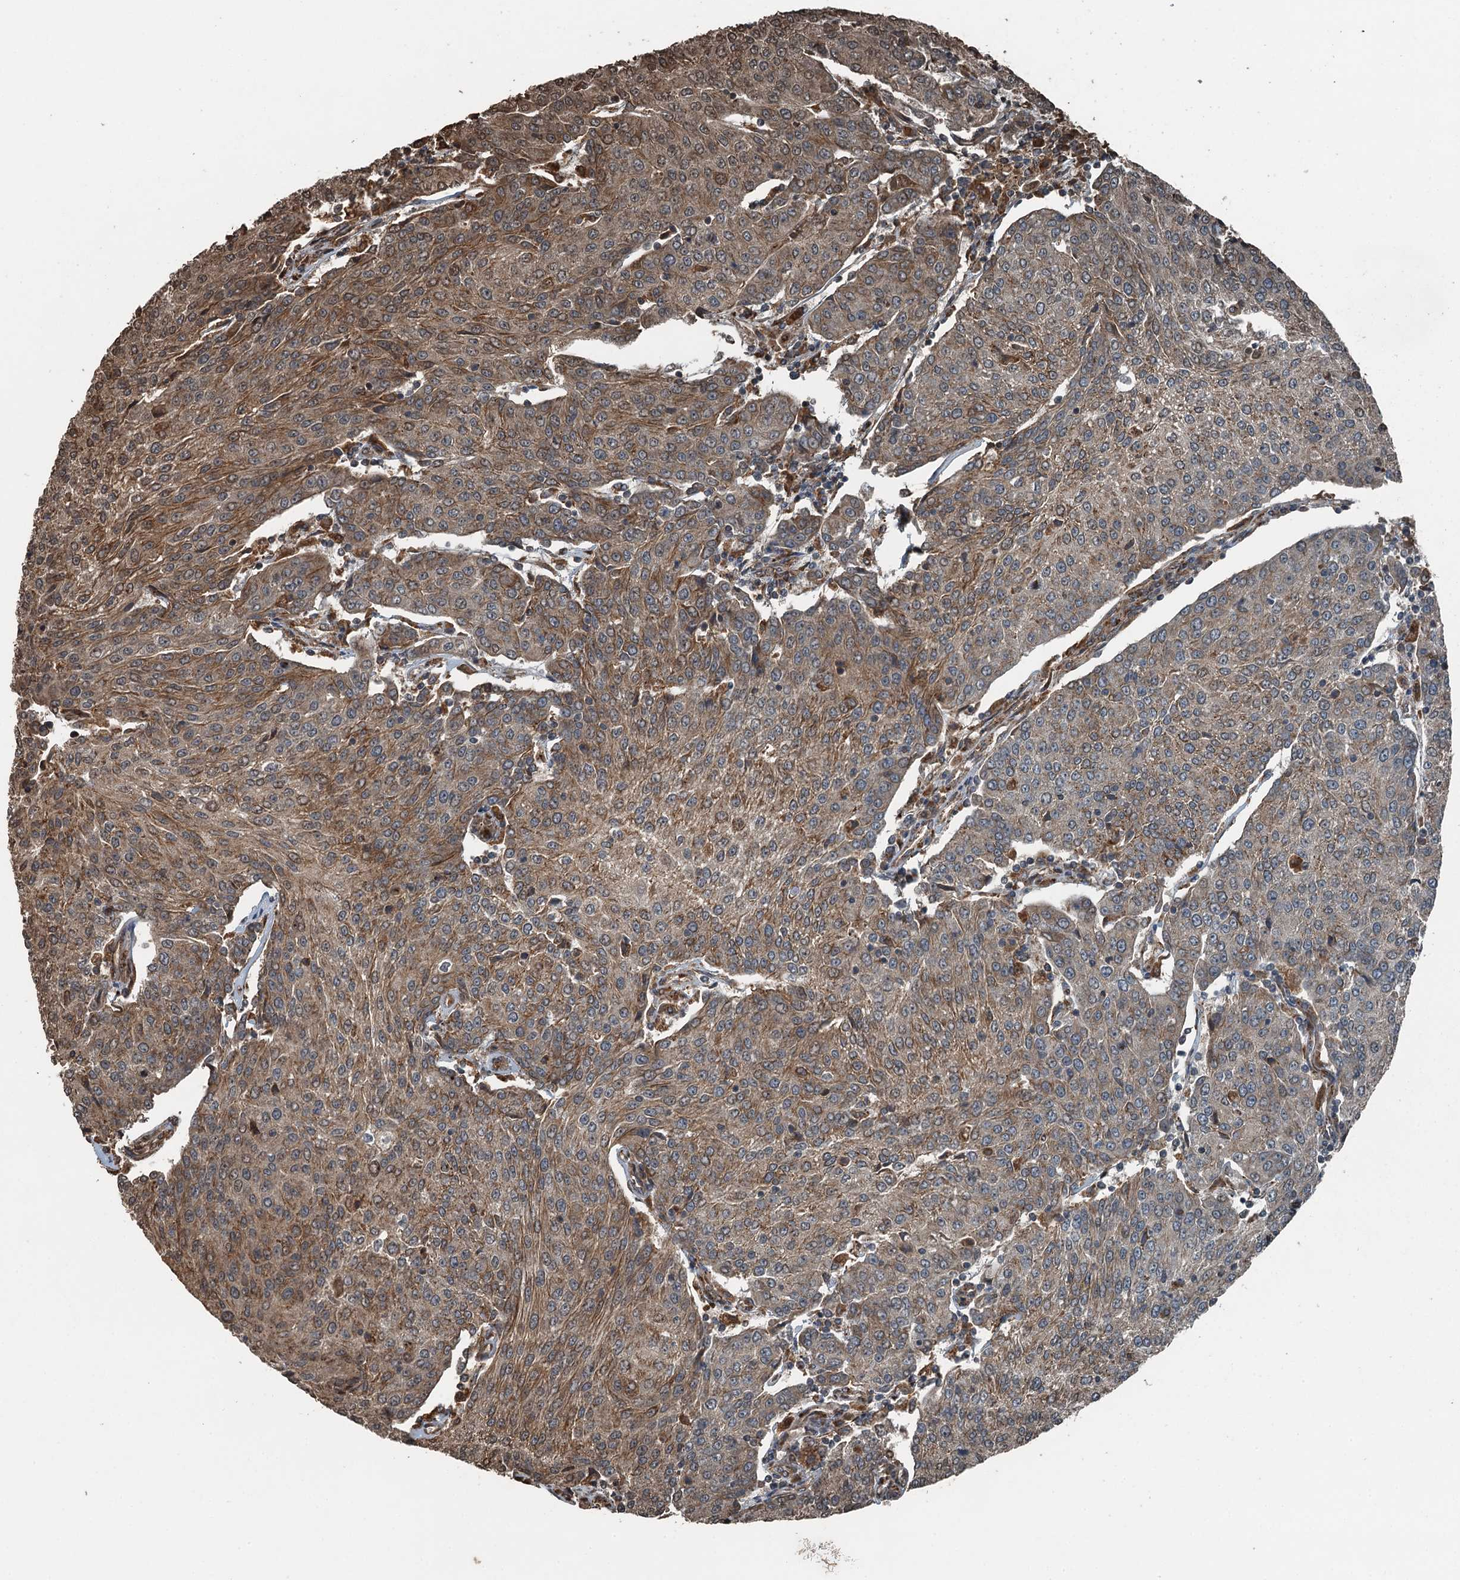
{"staining": {"intensity": "moderate", "quantity": ">75%", "location": "cytoplasmic/membranous,nuclear"}, "tissue": "urothelial cancer", "cell_type": "Tumor cells", "image_type": "cancer", "snomed": [{"axis": "morphology", "description": "Urothelial carcinoma, High grade"}, {"axis": "topography", "description": "Urinary bladder"}], "caption": "Human high-grade urothelial carcinoma stained with a protein marker shows moderate staining in tumor cells.", "gene": "TCTN1", "patient": {"sex": "female", "age": 85}}